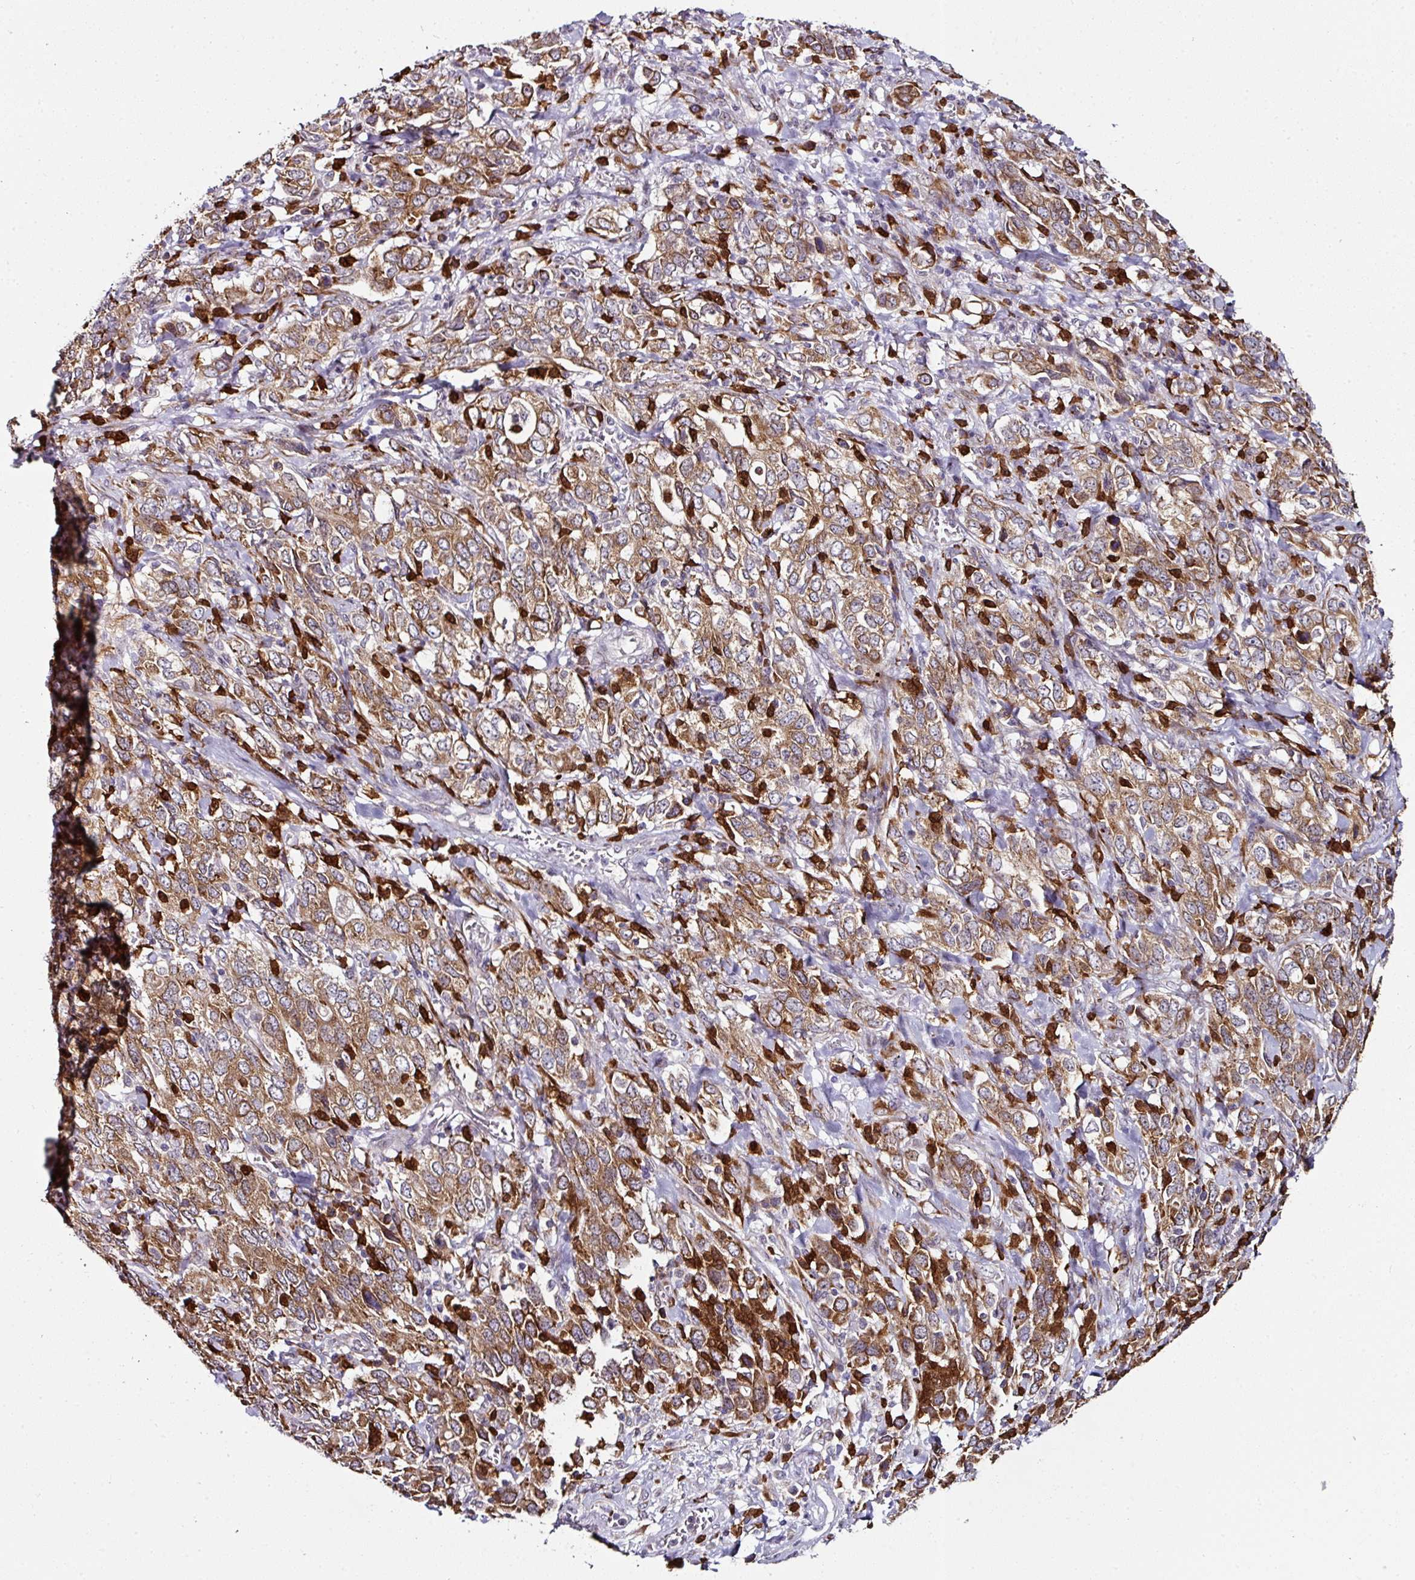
{"staining": {"intensity": "moderate", "quantity": ">75%", "location": "cytoplasmic/membranous"}, "tissue": "stomach cancer", "cell_type": "Tumor cells", "image_type": "cancer", "snomed": [{"axis": "morphology", "description": "Adenocarcinoma, NOS"}, {"axis": "topography", "description": "Stomach, upper"}, {"axis": "topography", "description": "Stomach"}], "caption": "Adenocarcinoma (stomach) tissue demonstrates moderate cytoplasmic/membranous expression in about >75% of tumor cells", "gene": "APOLD1", "patient": {"sex": "male", "age": 62}}